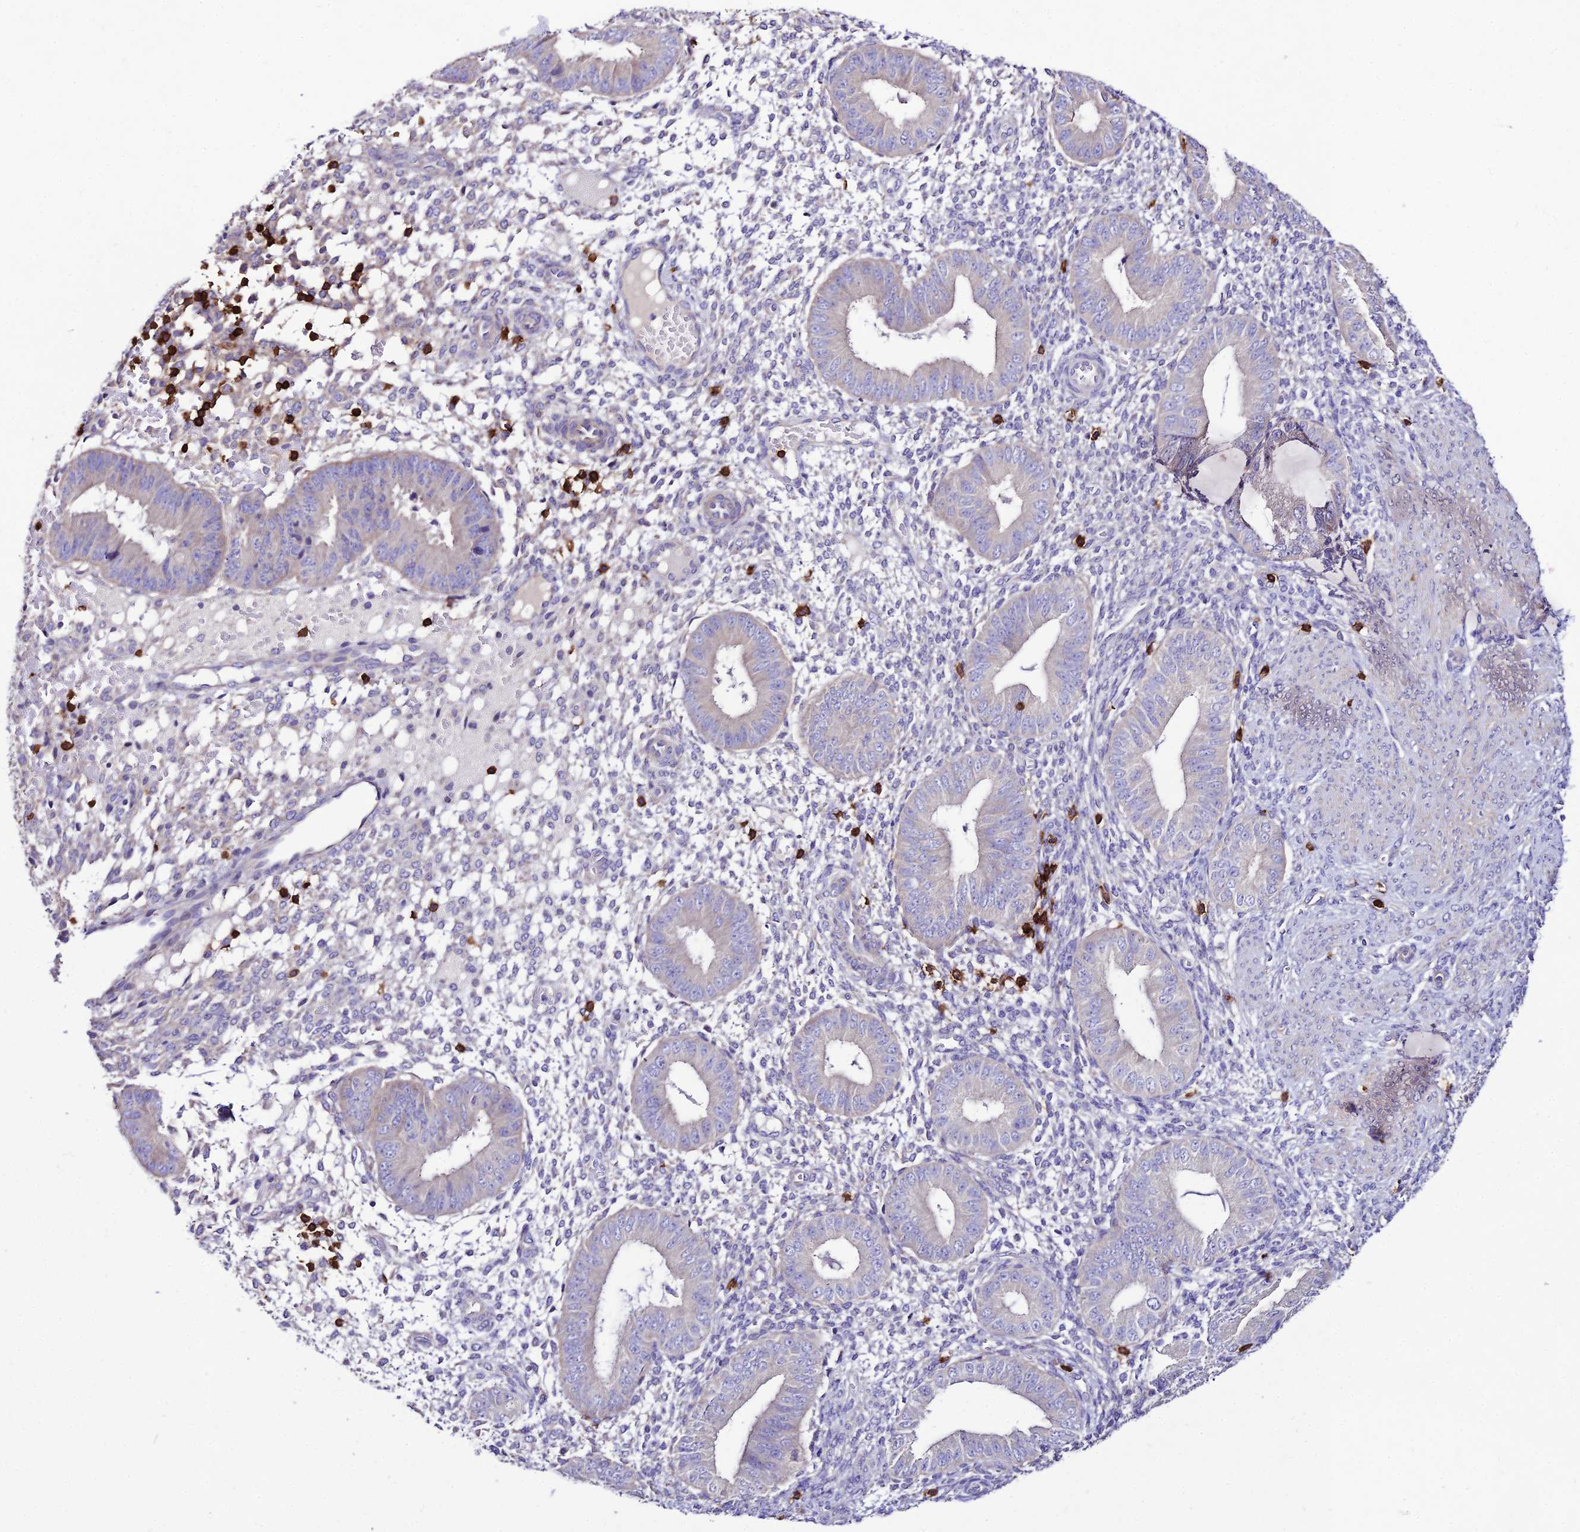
{"staining": {"intensity": "negative", "quantity": "none", "location": "none"}, "tissue": "endometrium", "cell_type": "Cells in endometrial stroma", "image_type": "normal", "snomed": [{"axis": "morphology", "description": "Normal tissue, NOS"}, {"axis": "topography", "description": "Endometrium"}], "caption": "This is a photomicrograph of immunohistochemistry (IHC) staining of benign endometrium, which shows no expression in cells in endometrial stroma.", "gene": "PTPRCAP", "patient": {"sex": "female", "age": 49}}